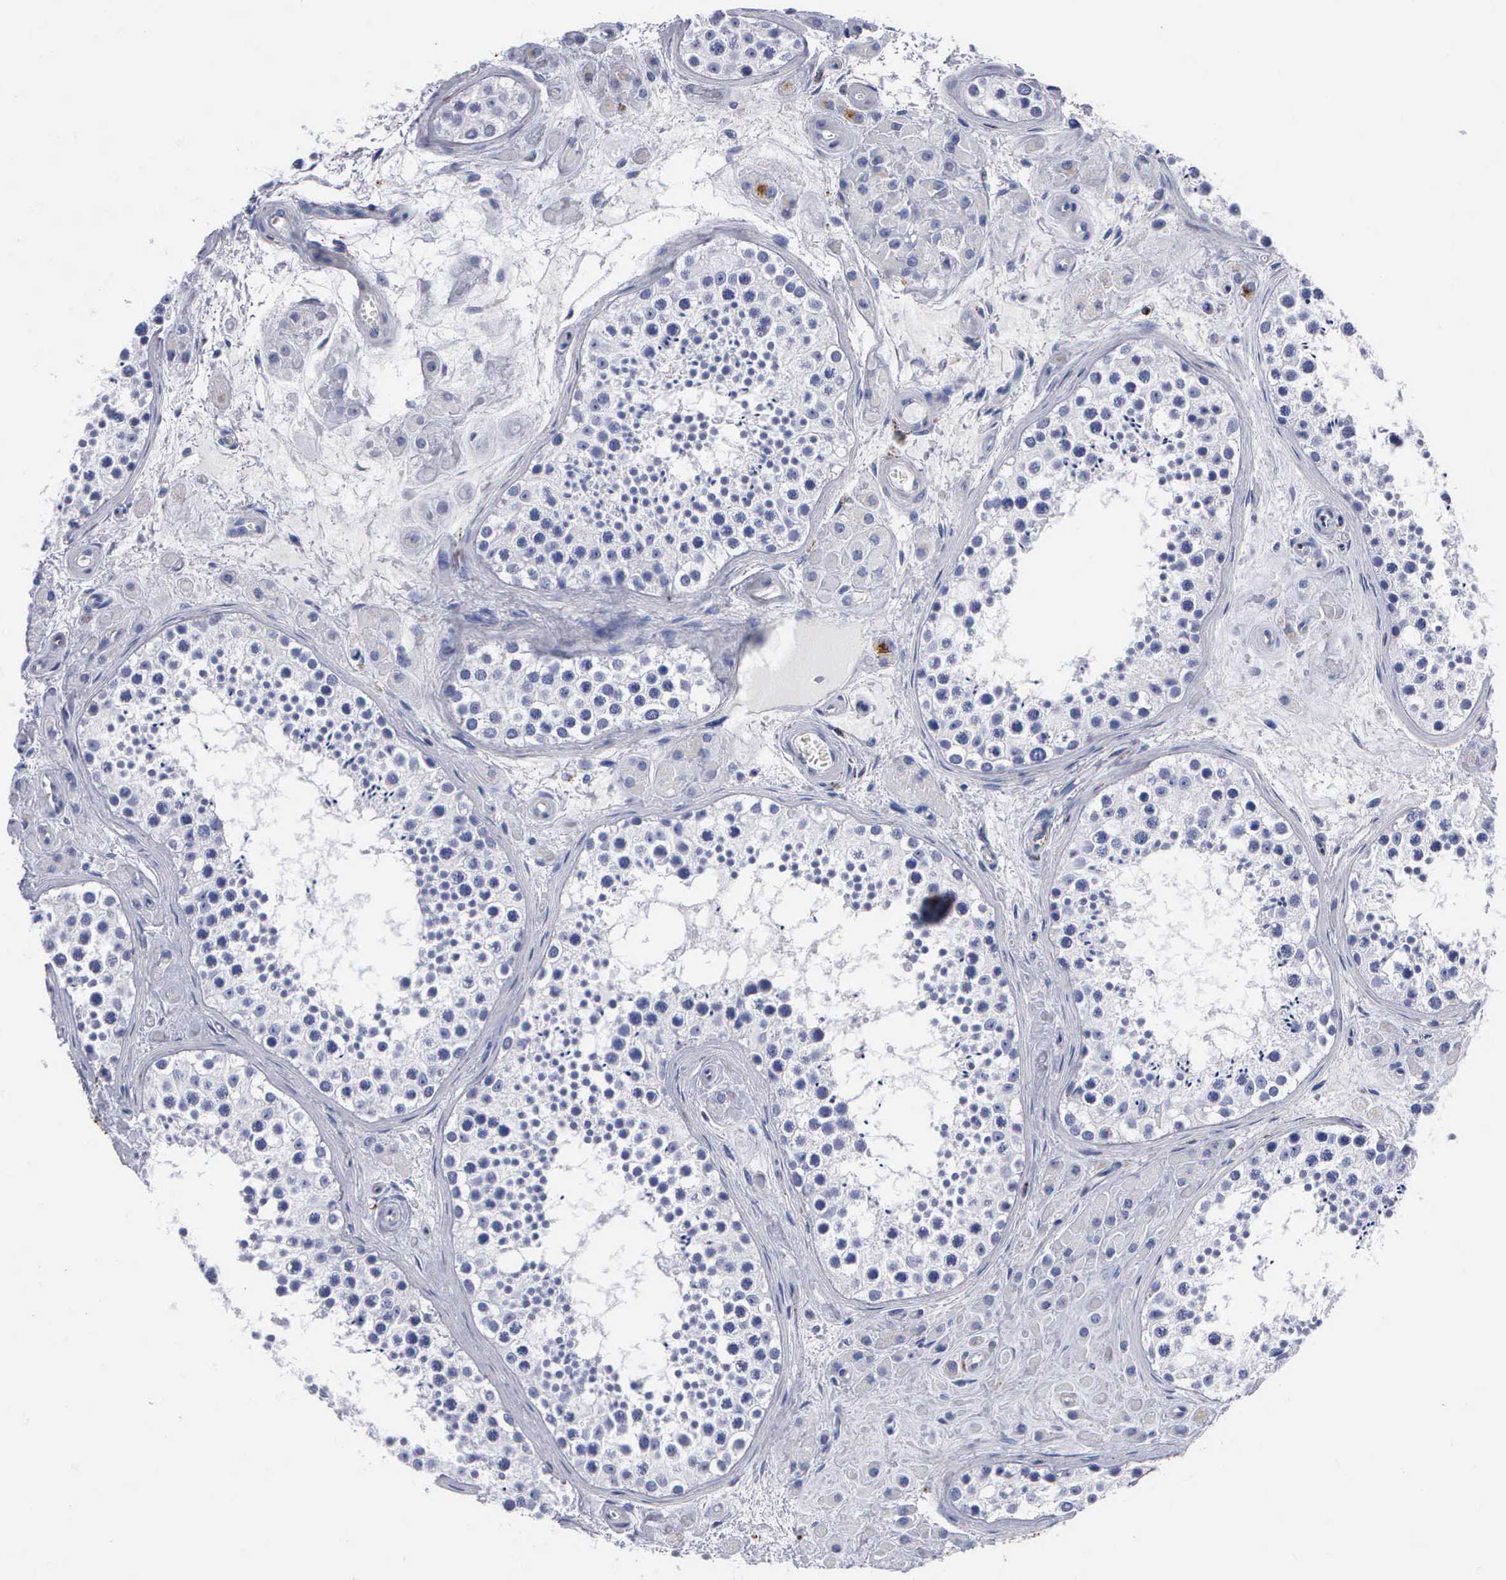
{"staining": {"intensity": "negative", "quantity": "none", "location": "none"}, "tissue": "testis", "cell_type": "Cells in seminiferous ducts", "image_type": "normal", "snomed": [{"axis": "morphology", "description": "Normal tissue, NOS"}, {"axis": "topography", "description": "Testis"}], "caption": "DAB immunohistochemical staining of benign human testis displays no significant expression in cells in seminiferous ducts. Nuclei are stained in blue.", "gene": "CTSH", "patient": {"sex": "male", "age": 38}}